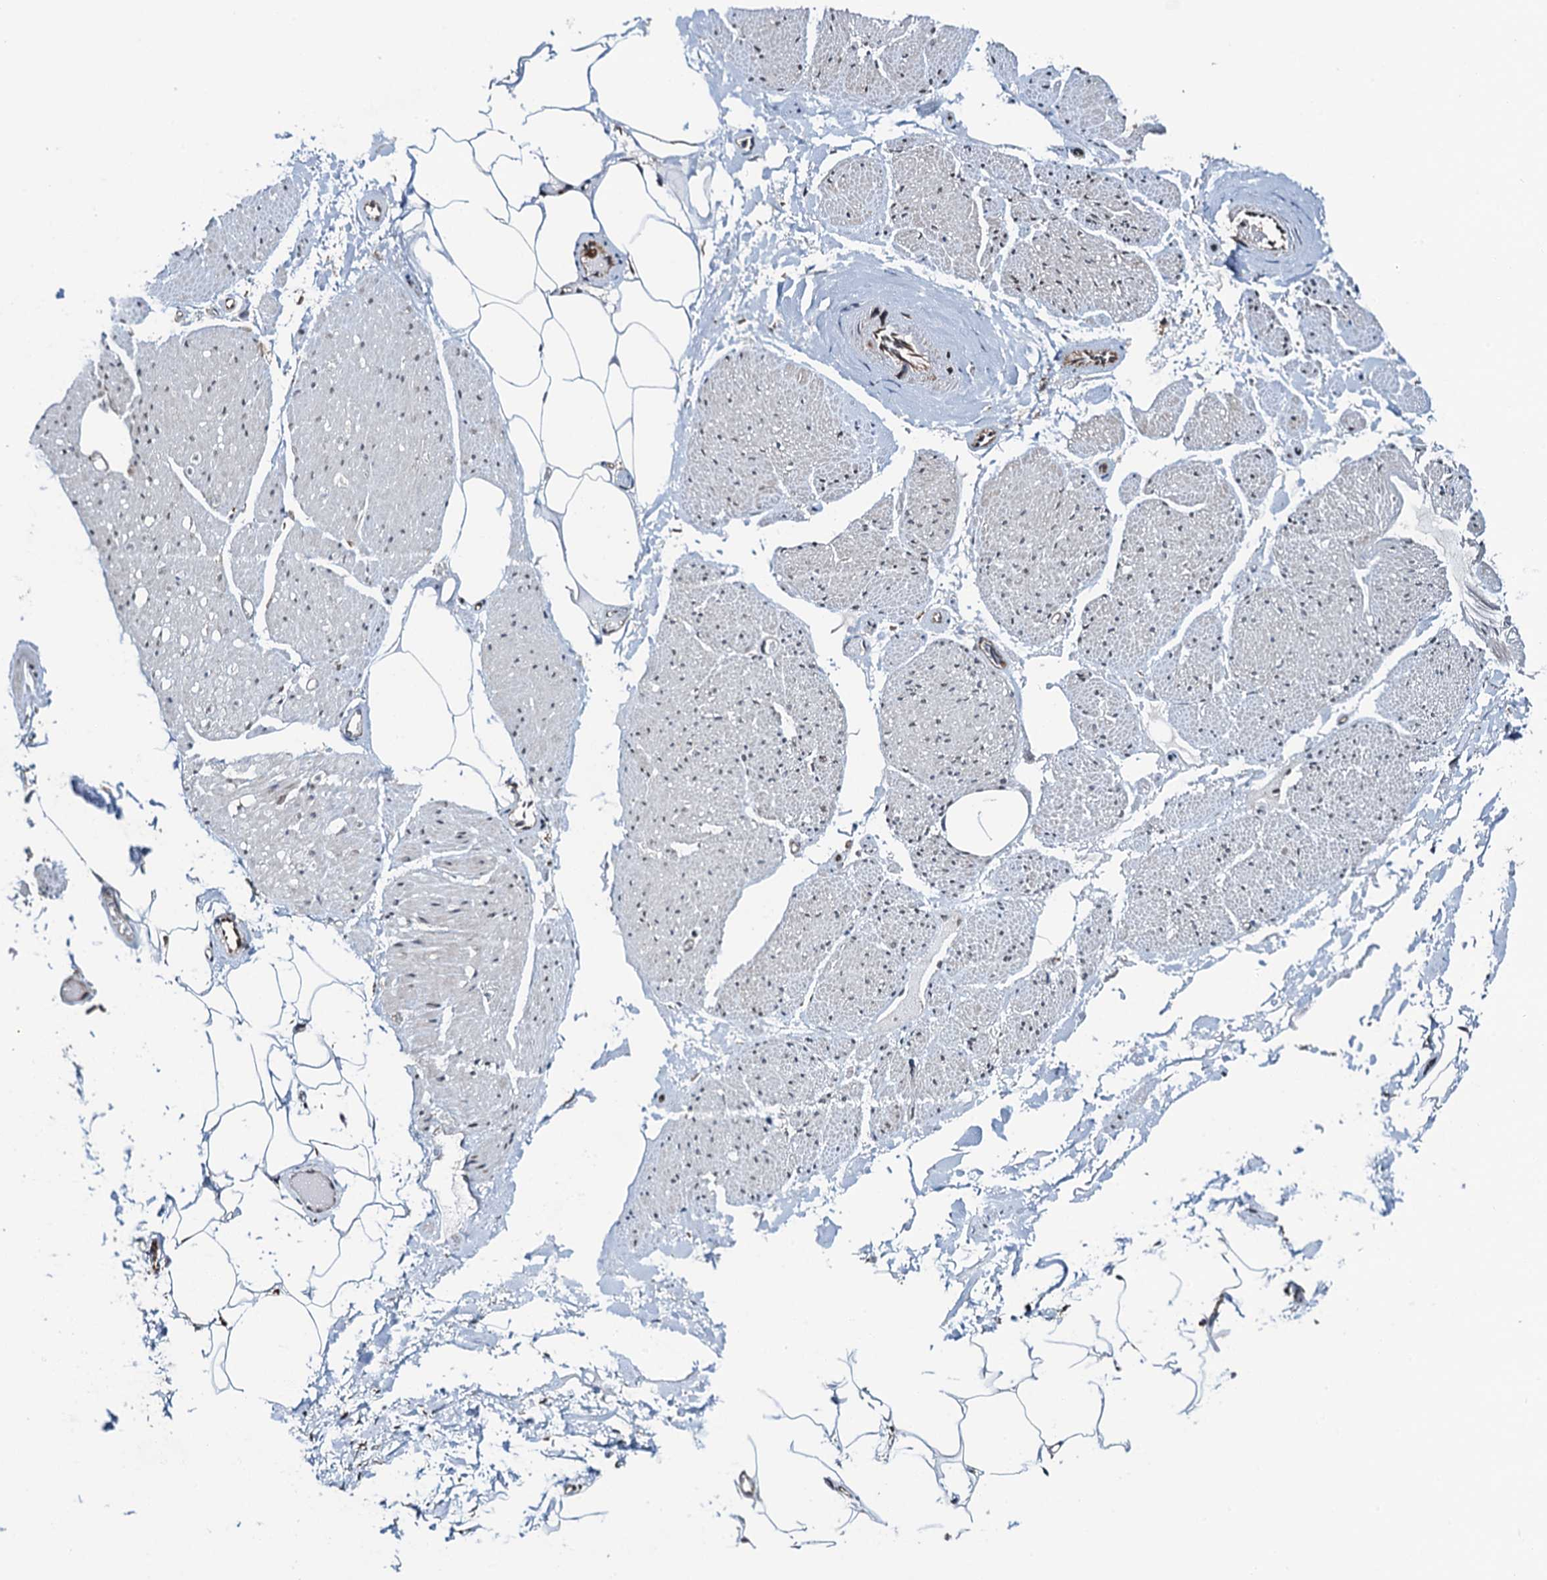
{"staining": {"intensity": "negative", "quantity": "none", "location": "none"}, "tissue": "adipose tissue", "cell_type": "Adipocytes", "image_type": "normal", "snomed": [{"axis": "morphology", "description": "Normal tissue, NOS"}, {"axis": "morphology", "description": "Adenocarcinoma, Low grade"}, {"axis": "topography", "description": "Prostate"}, {"axis": "topography", "description": "Peripheral nerve tissue"}], "caption": "This is an IHC micrograph of benign human adipose tissue. There is no expression in adipocytes.", "gene": "WHAMM", "patient": {"sex": "male", "age": 63}}